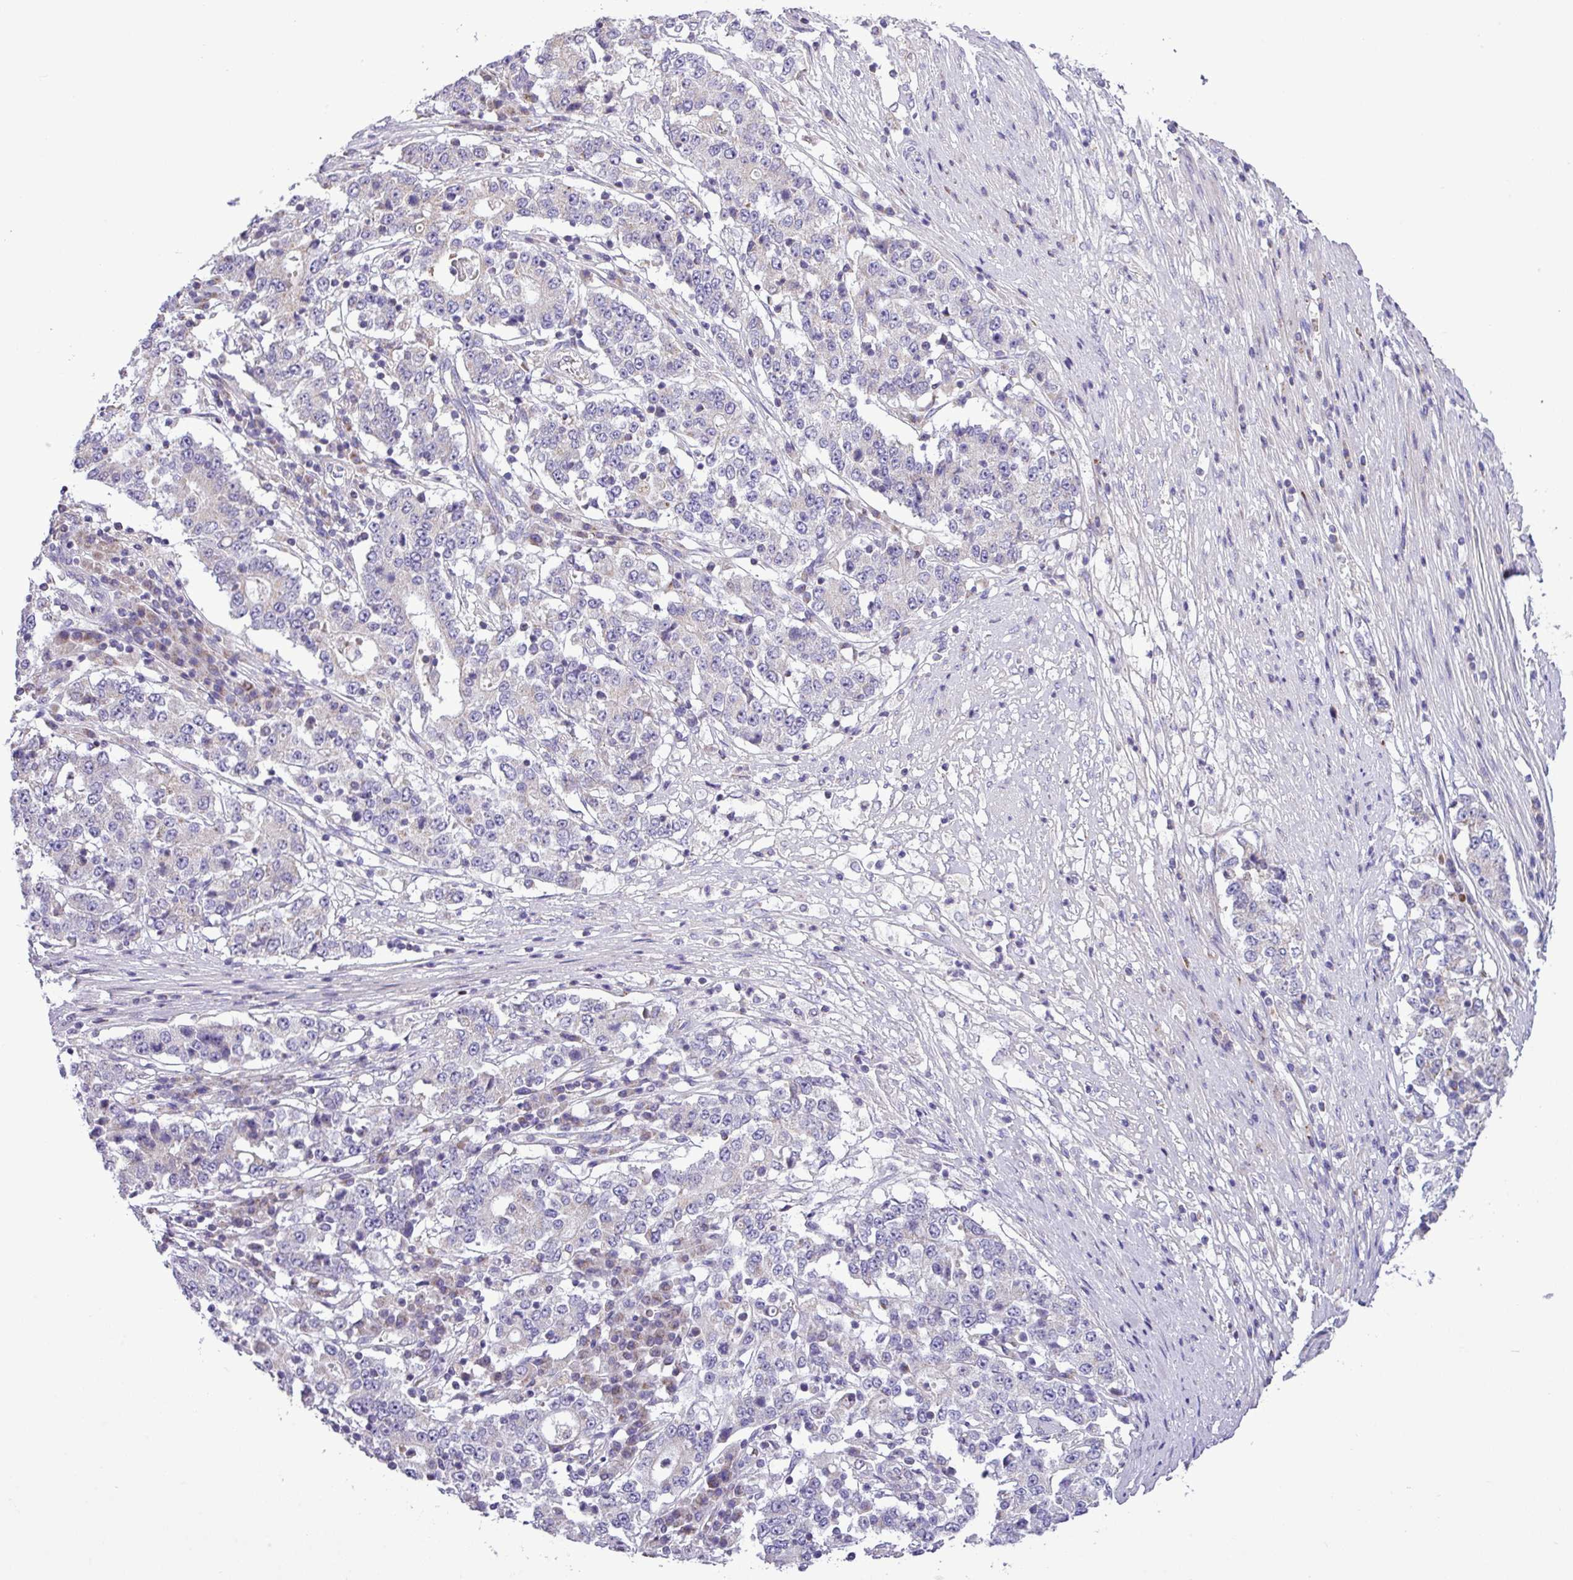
{"staining": {"intensity": "negative", "quantity": "none", "location": "none"}, "tissue": "stomach cancer", "cell_type": "Tumor cells", "image_type": "cancer", "snomed": [{"axis": "morphology", "description": "Adenocarcinoma, NOS"}, {"axis": "topography", "description": "Stomach"}], "caption": "An image of human adenocarcinoma (stomach) is negative for staining in tumor cells.", "gene": "FAM183A", "patient": {"sex": "male", "age": 59}}